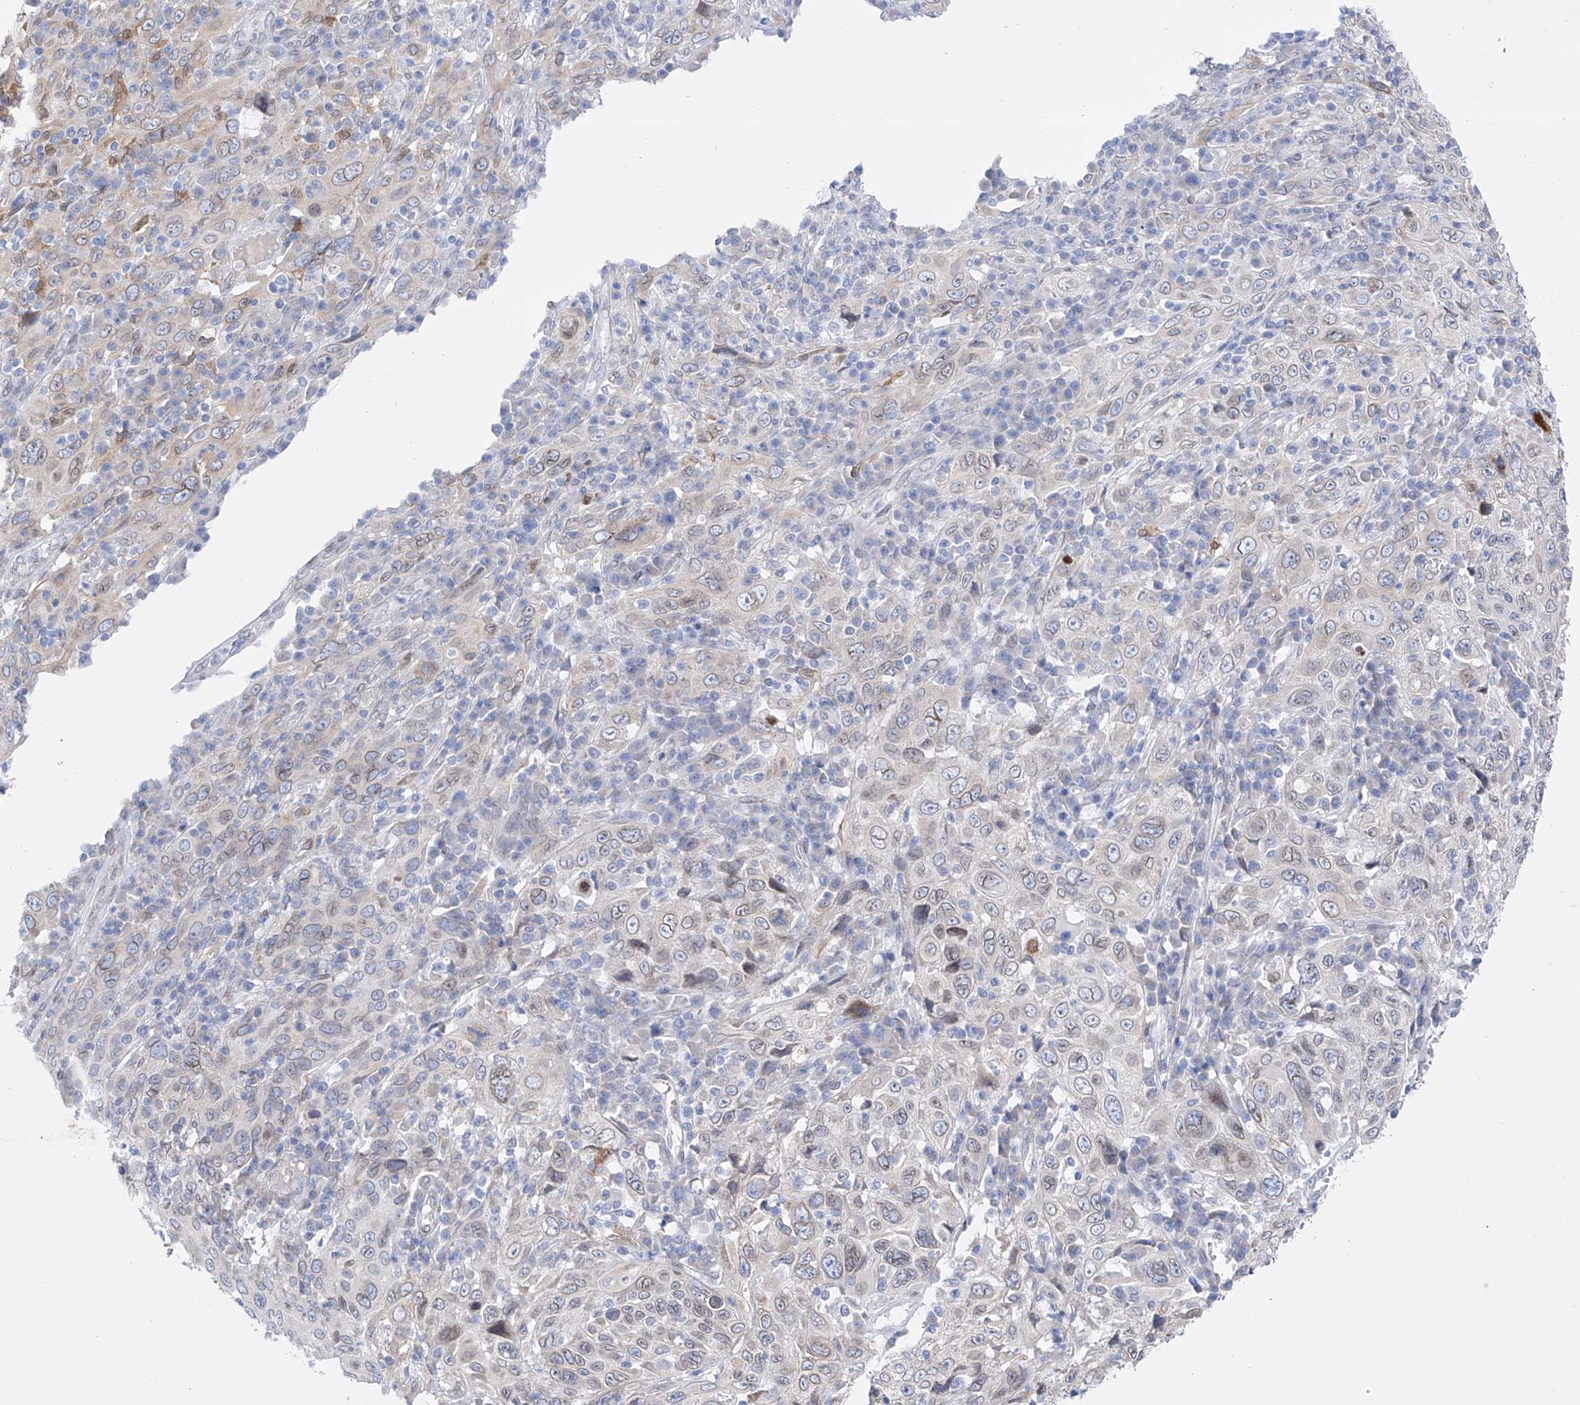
{"staining": {"intensity": "weak", "quantity": "<25%", "location": "cytoplasmic/membranous"}, "tissue": "cervical cancer", "cell_type": "Tumor cells", "image_type": "cancer", "snomed": [{"axis": "morphology", "description": "Squamous cell carcinoma, NOS"}, {"axis": "topography", "description": "Cervix"}], "caption": "DAB (3,3'-diaminobenzidine) immunohistochemical staining of human squamous cell carcinoma (cervical) reveals no significant staining in tumor cells. (Stains: DAB IHC with hematoxylin counter stain, Microscopy: brightfield microscopy at high magnification).", "gene": "LCLAT1", "patient": {"sex": "female", "age": 46}}